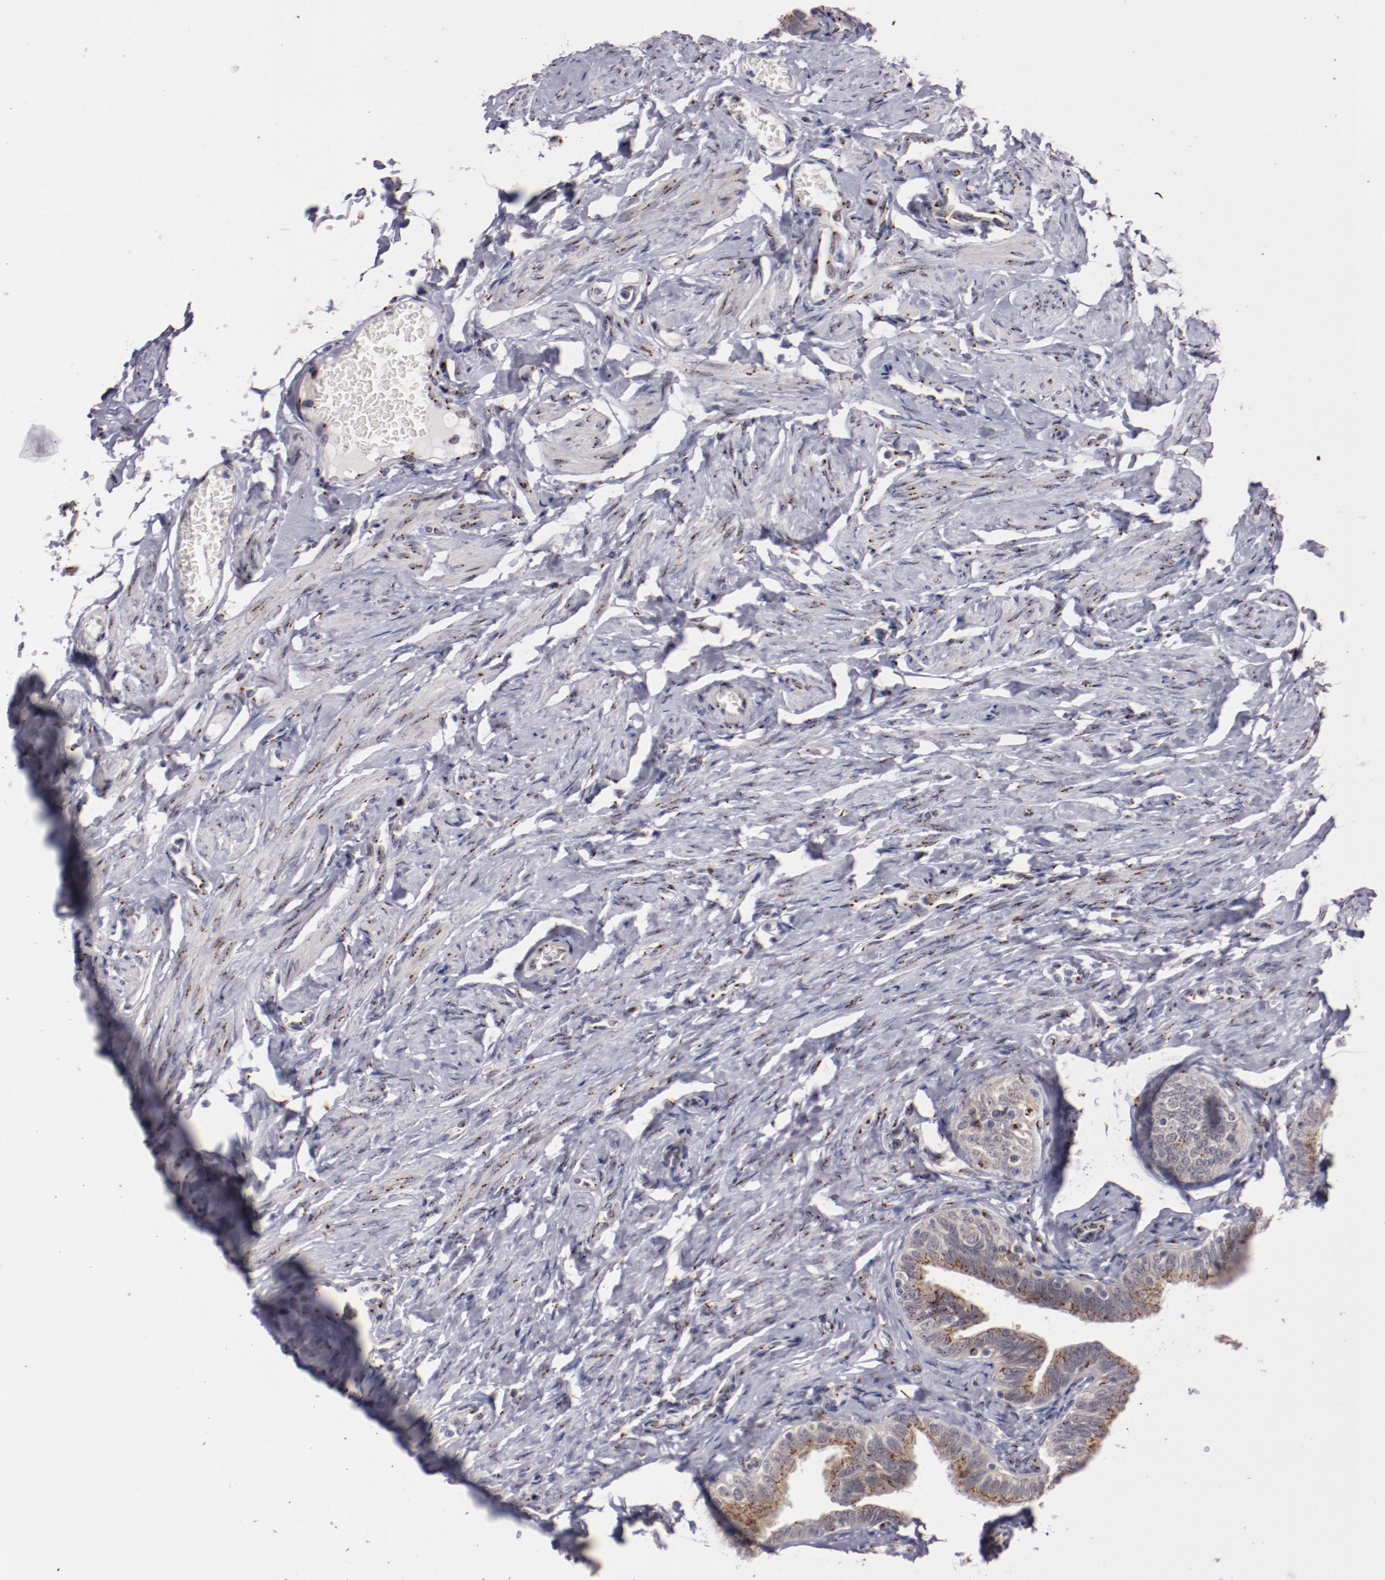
{"staining": {"intensity": "strong", "quantity": ">75%", "location": "cytoplasmic/membranous"}, "tissue": "fallopian tube", "cell_type": "Glandular cells", "image_type": "normal", "snomed": [{"axis": "morphology", "description": "Normal tissue, NOS"}, {"axis": "topography", "description": "Fallopian tube"}, {"axis": "topography", "description": "Ovary"}], "caption": "Protein expression by IHC displays strong cytoplasmic/membranous expression in approximately >75% of glandular cells in normal fallopian tube.", "gene": "GOLIM4", "patient": {"sex": "female", "age": 69}}